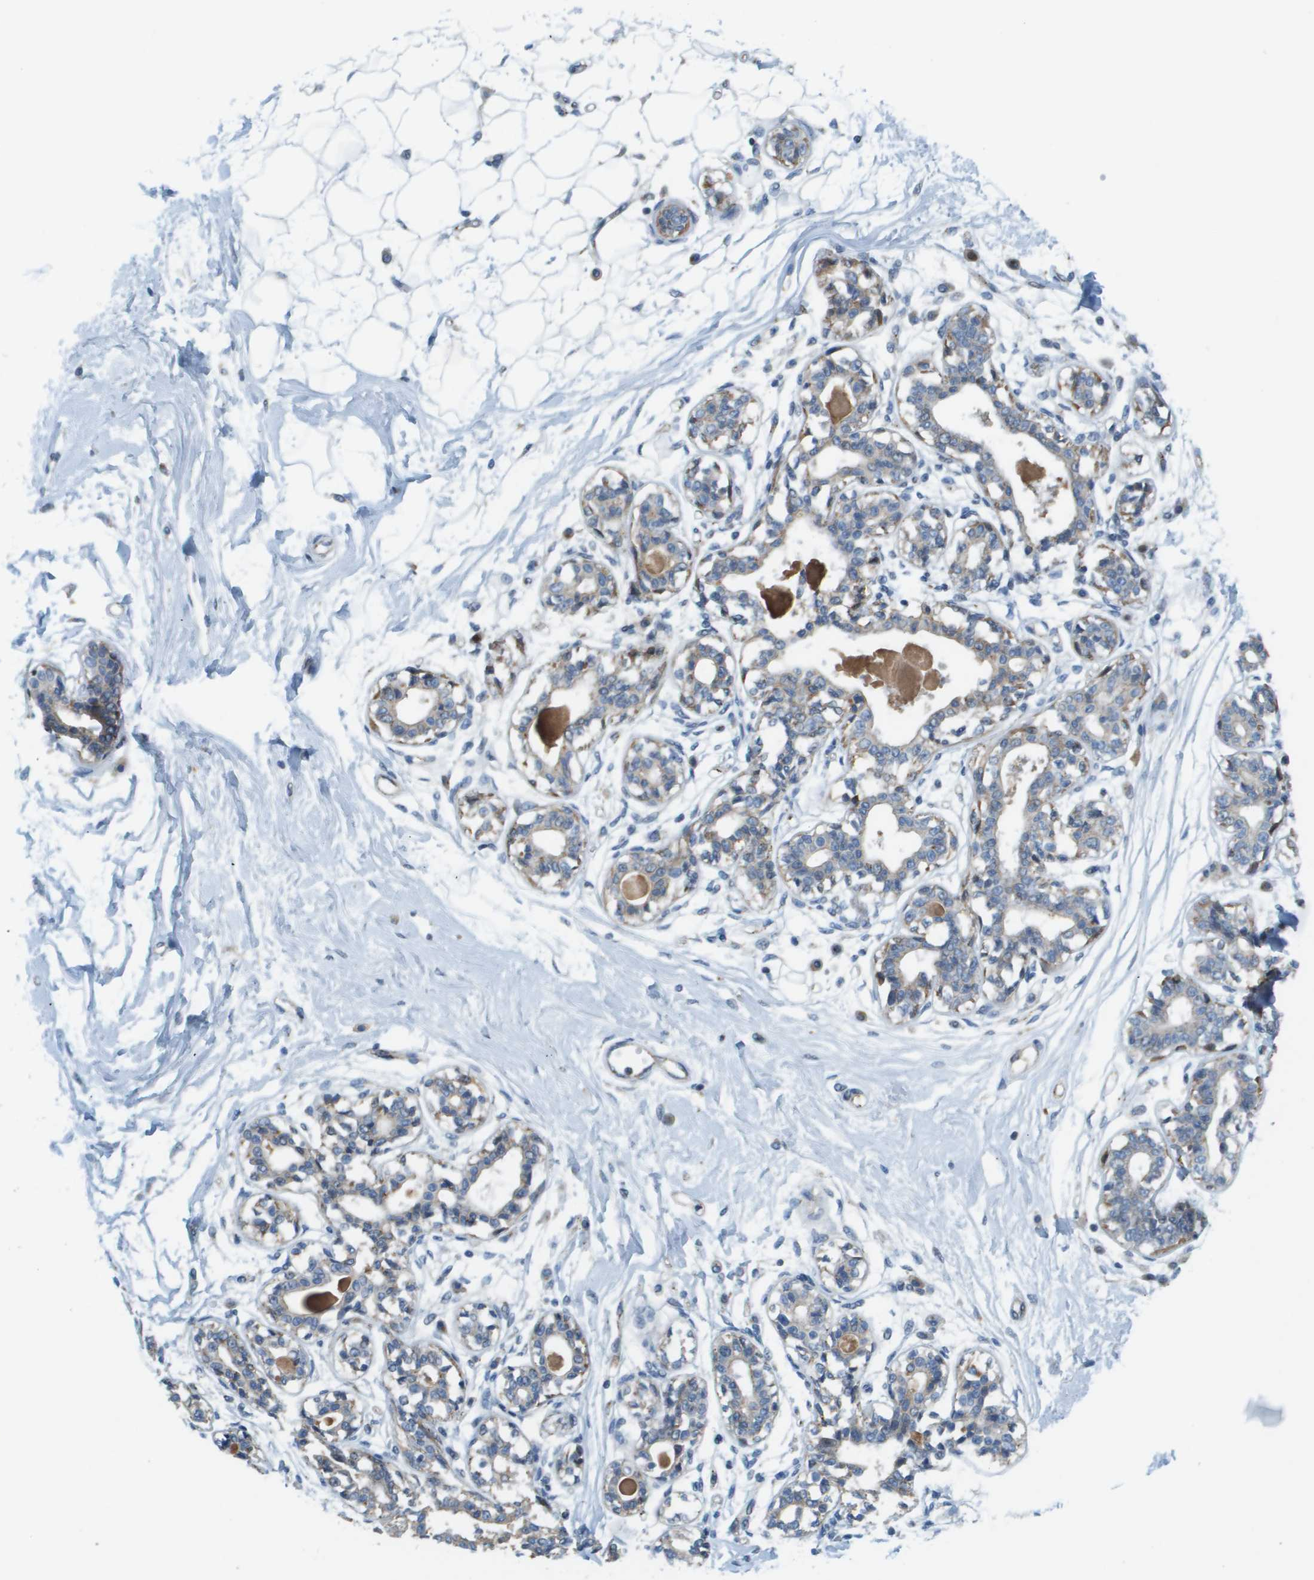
{"staining": {"intensity": "negative", "quantity": "none", "location": "none"}, "tissue": "breast", "cell_type": "Adipocytes", "image_type": "normal", "snomed": [{"axis": "morphology", "description": "Normal tissue, NOS"}, {"axis": "topography", "description": "Breast"}], "caption": "The immunohistochemistry histopathology image has no significant positivity in adipocytes of breast. (DAB (3,3'-diaminobenzidine) immunohistochemistry with hematoxylin counter stain).", "gene": "MYH11", "patient": {"sex": "female", "age": 45}}